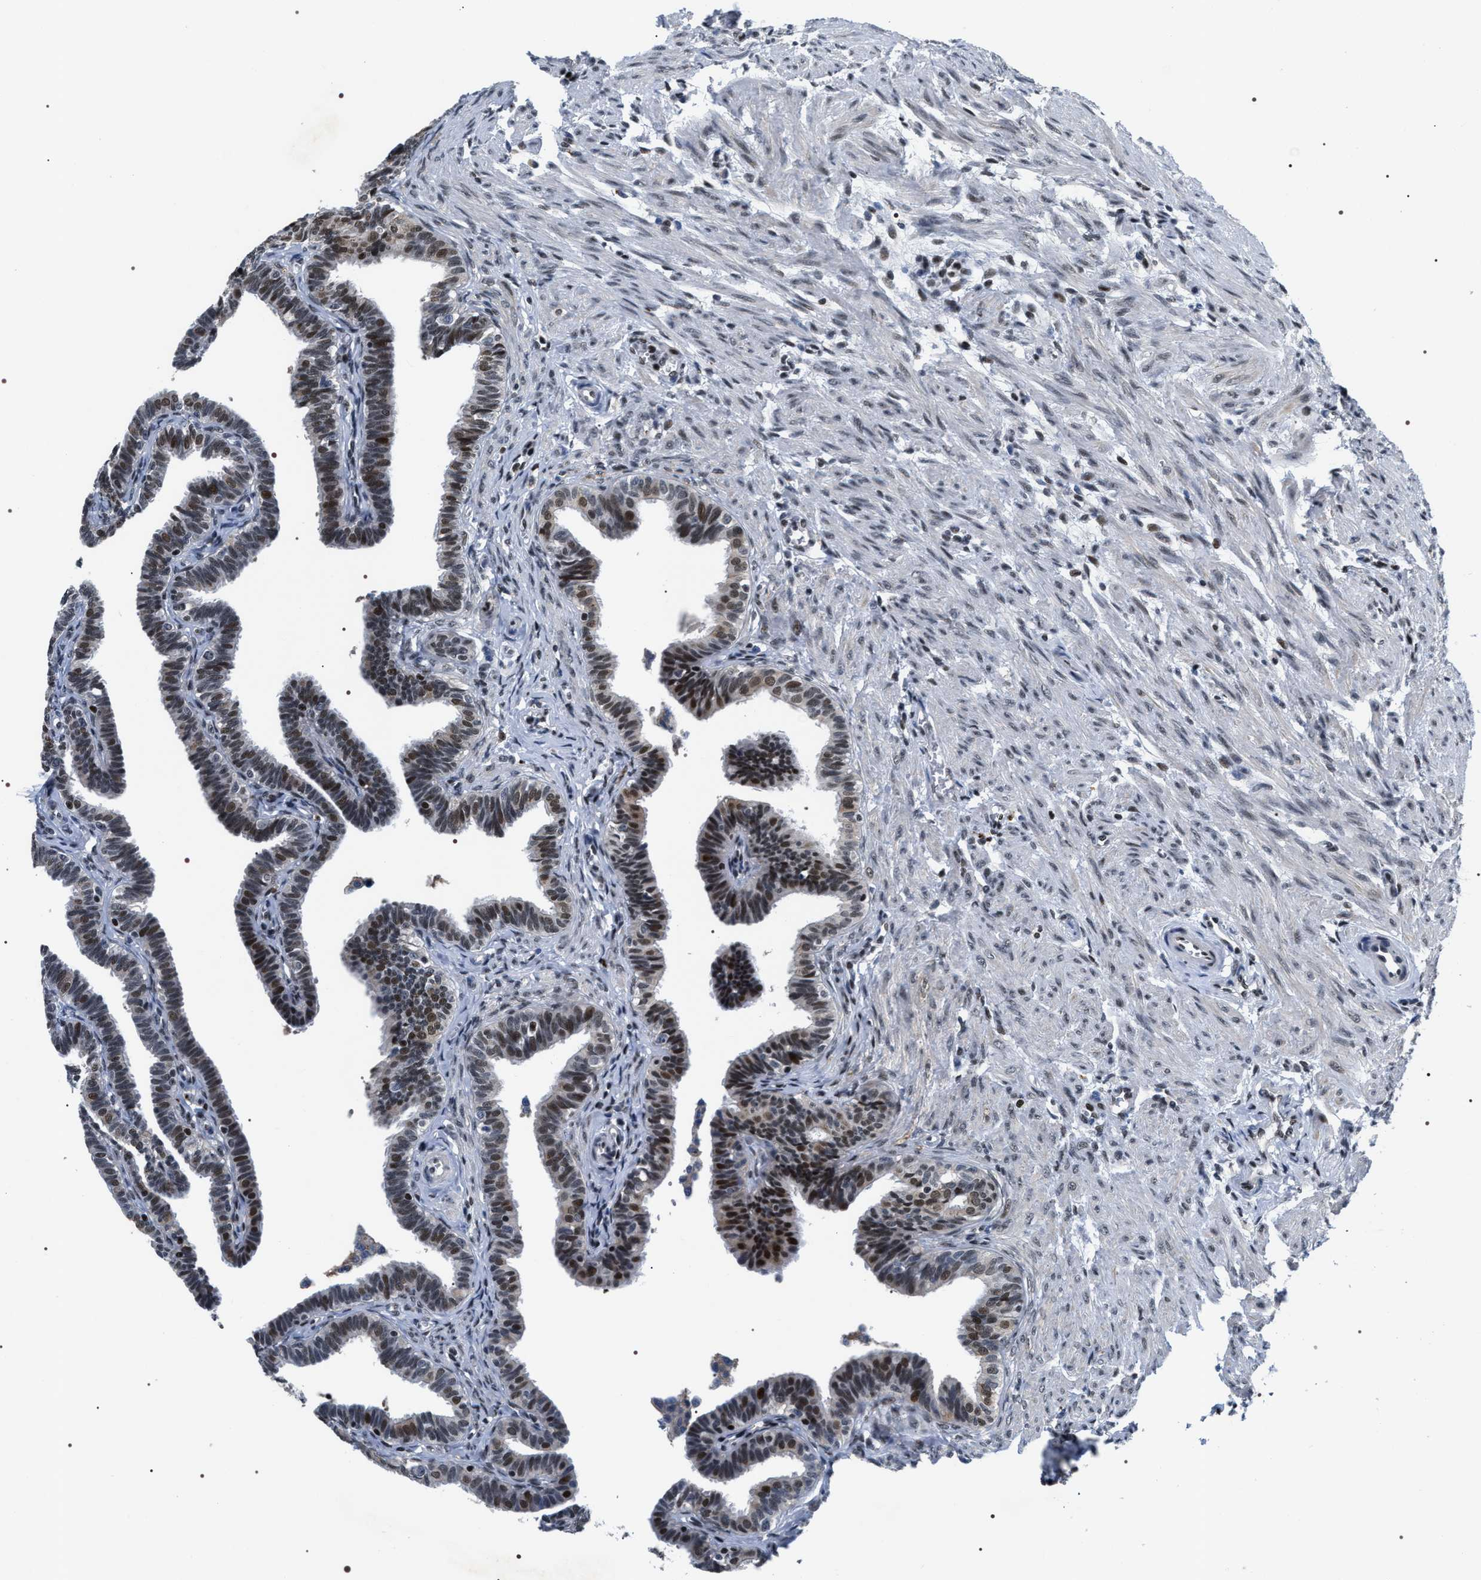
{"staining": {"intensity": "moderate", "quantity": ">75%", "location": "nuclear"}, "tissue": "fallopian tube", "cell_type": "Glandular cells", "image_type": "normal", "snomed": [{"axis": "morphology", "description": "Normal tissue, NOS"}, {"axis": "topography", "description": "Fallopian tube"}, {"axis": "topography", "description": "Ovary"}], "caption": "Moderate nuclear protein staining is appreciated in approximately >75% of glandular cells in fallopian tube. (brown staining indicates protein expression, while blue staining denotes nuclei).", "gene": "C7orf25", "patient": {"sex": "female", "age": 23}}